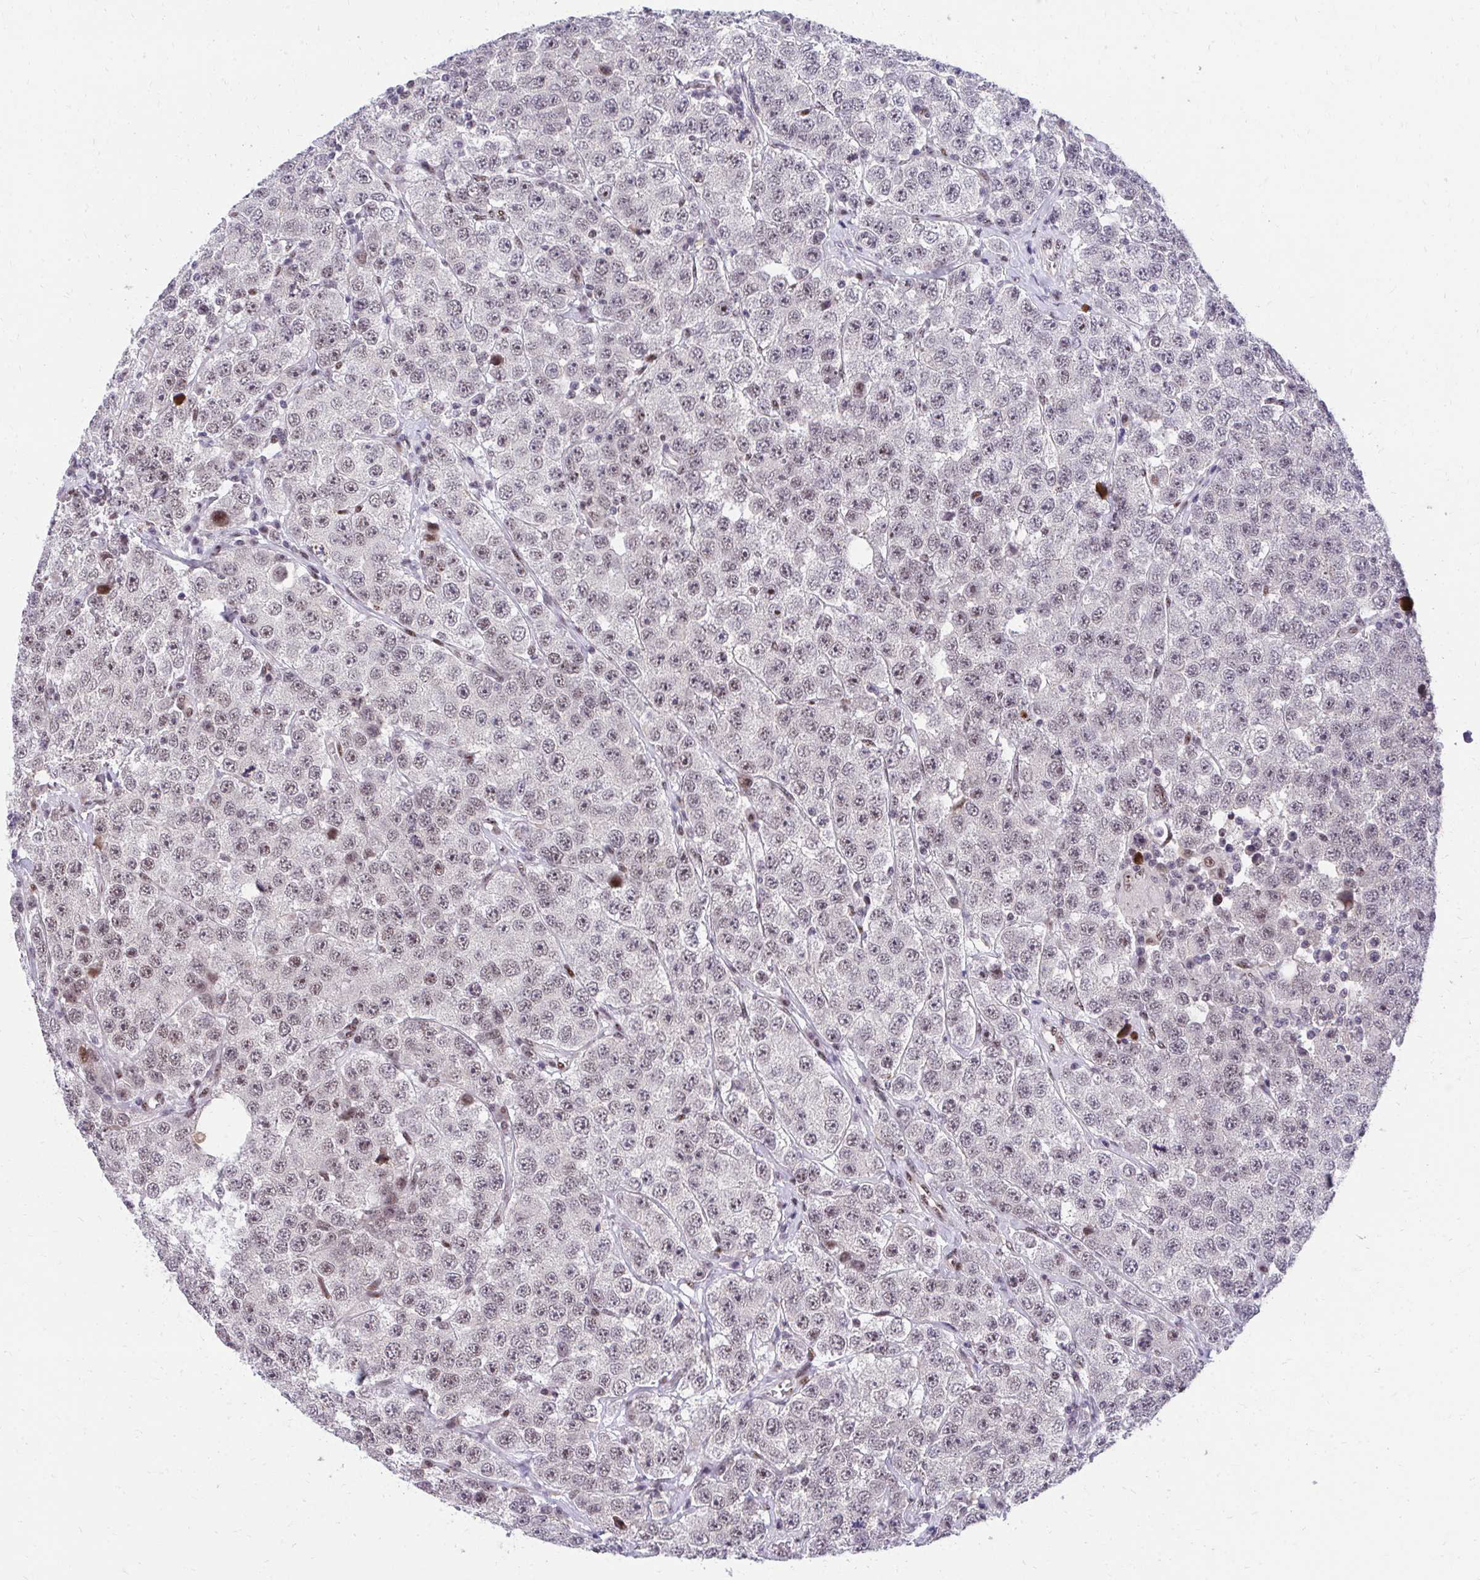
{"staining": {"intensity": "weak", "quantity": "<25%", "location": "nuclear"}, "tissue": "testis cancer", "cell_type": "Tumor cells", "image_type": "cancer", "snomed": [{"axis": "morphology", "description": "Seminoma, NOS"}, {"axis": "topography", "description": "Testis"}], "caption": "Human testis cancer (seminoma) stained for a protein using immunohistochemistry reveals no expression in tumor cells.", "gene": "HOXA4", "patient": {"sex": "male", "age": 28}}